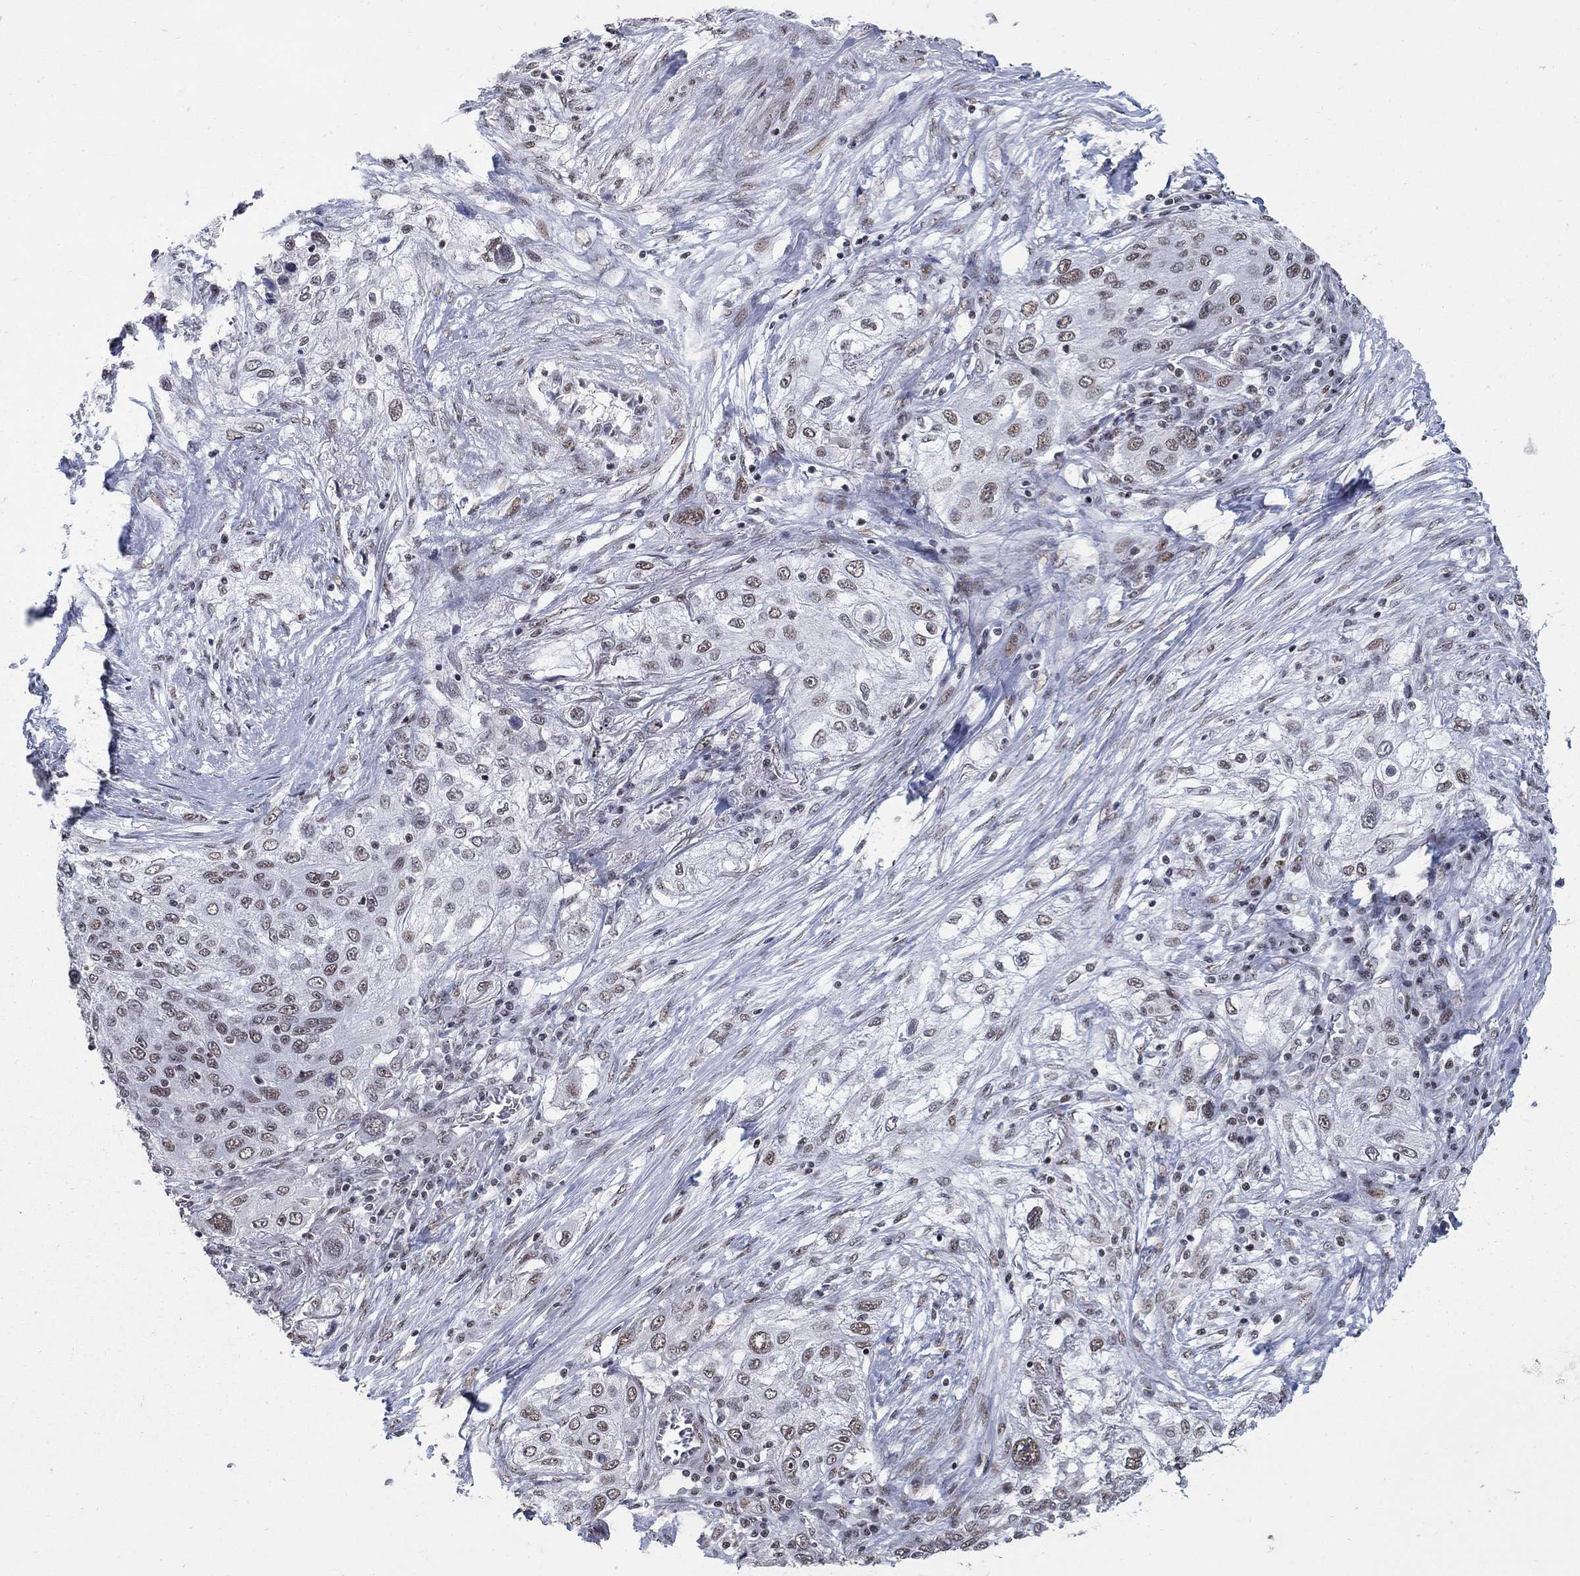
{"staining": {"intensity": "moderate", "quantity": "25%-75%", "location": "nuclear"}, "tissue": "lung cancer", "cell_type": "Tumor cells", "image_type": "cancer", "snomed": [{"axis": "morphology", "description": "Squamous cell carcinoma, NOS"}, {"axis": "topography", "description": "Lung"}], "caption": "The micrograph shows staining of lung cancer, revealing moderate nuclear protein staining (brown color) within tumor cells.", "gene": "PNISR", "patient": {"sex": "female", "age": 69}}